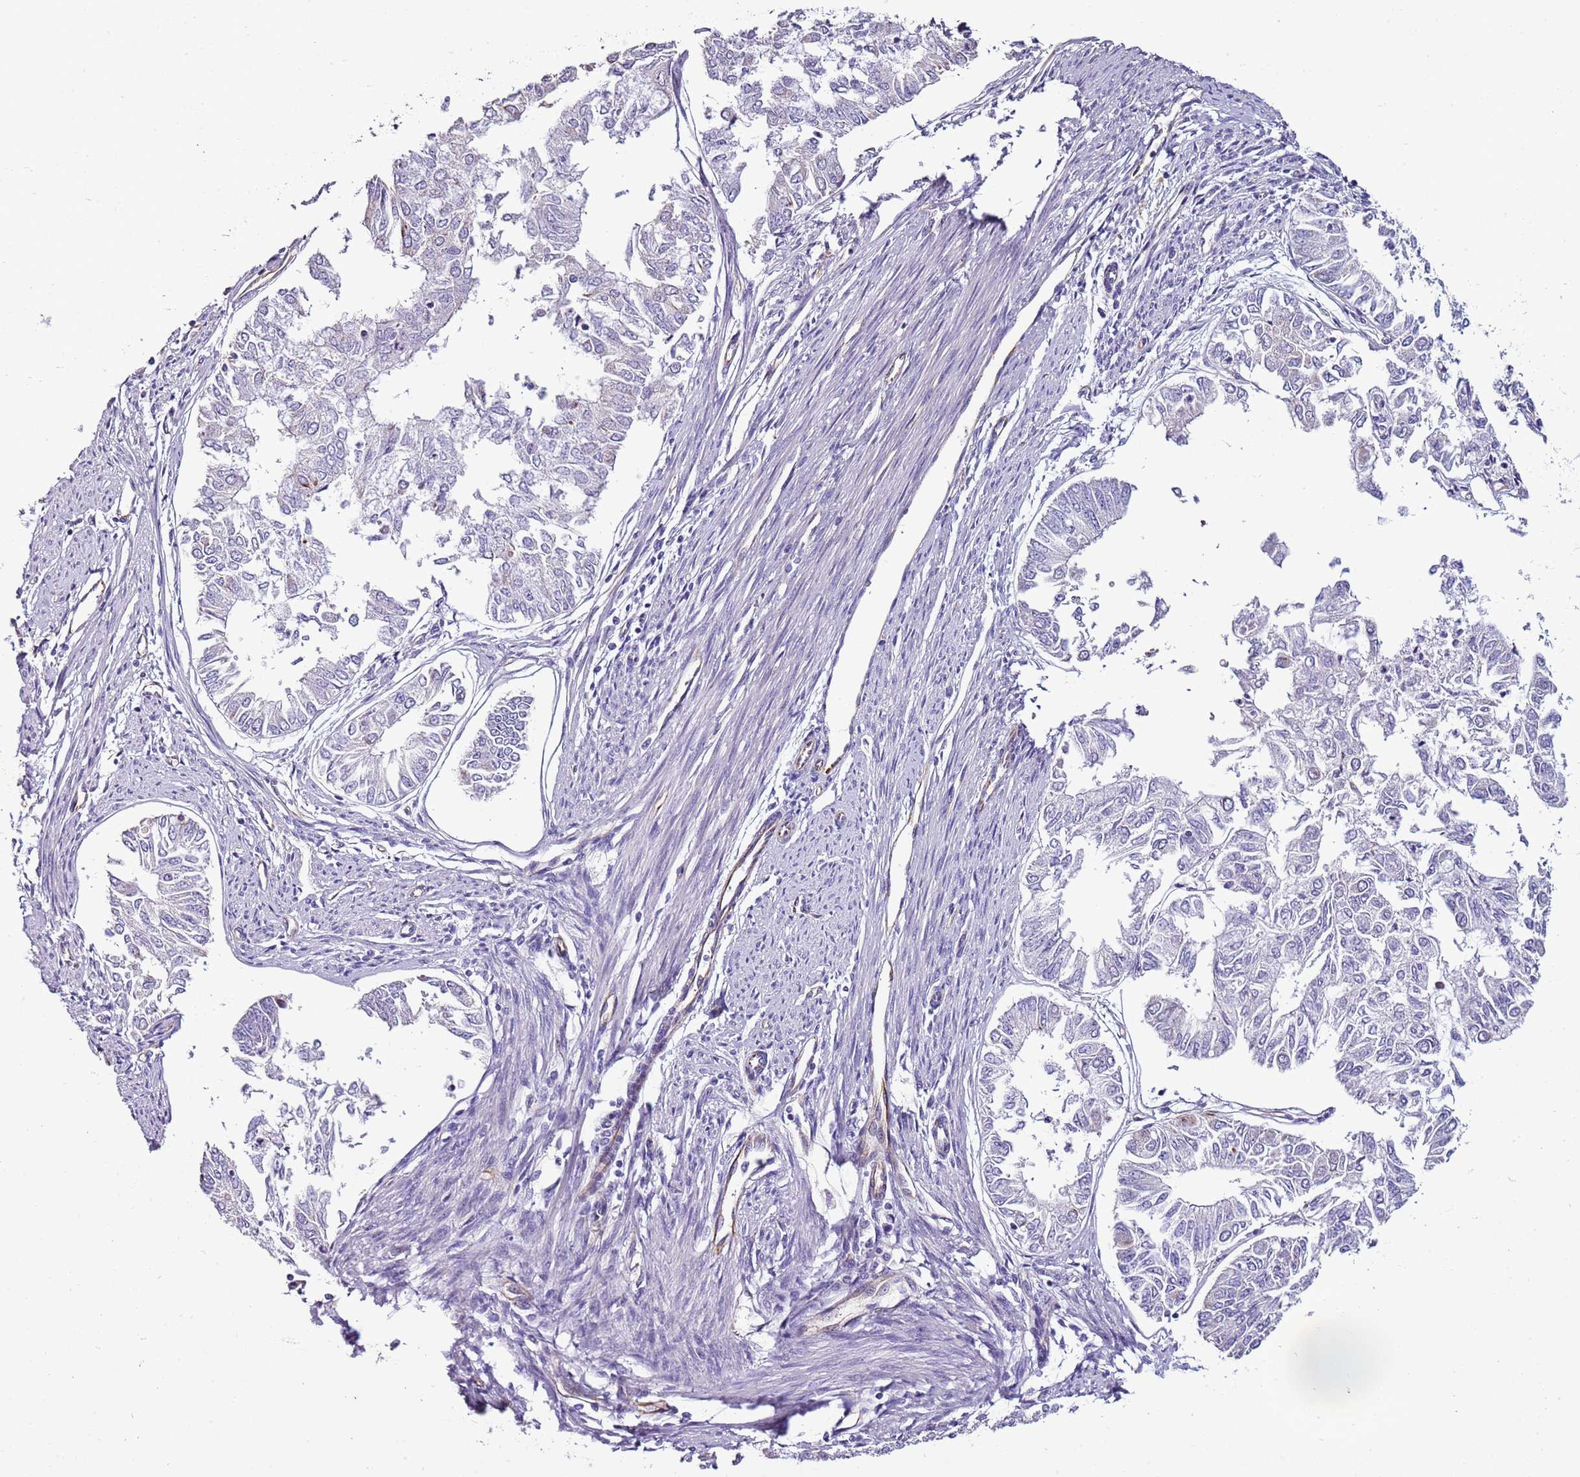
{"staining": {"intensity": "moderate", "quantity": "<25%", "location": "cytoplasmic/membranous"}, "tissue": "endometrial cancer", "cell_type": "Tumor cells", "image_type": "cancer", "snomed": [{"axis": "morphology", "description": "Adenocarcinoma, NOS"}, {"axis": "topography", "description": "Endometrium"}], "caption": "Protein analysis of adenocarcinoma (endometrial) tissue demonstrates moderate cytoplasmic/membranous positivity in about <25% of tumor cells.", "gene": "ZNF786", "patient": {"sex": "female", "age": 68}}